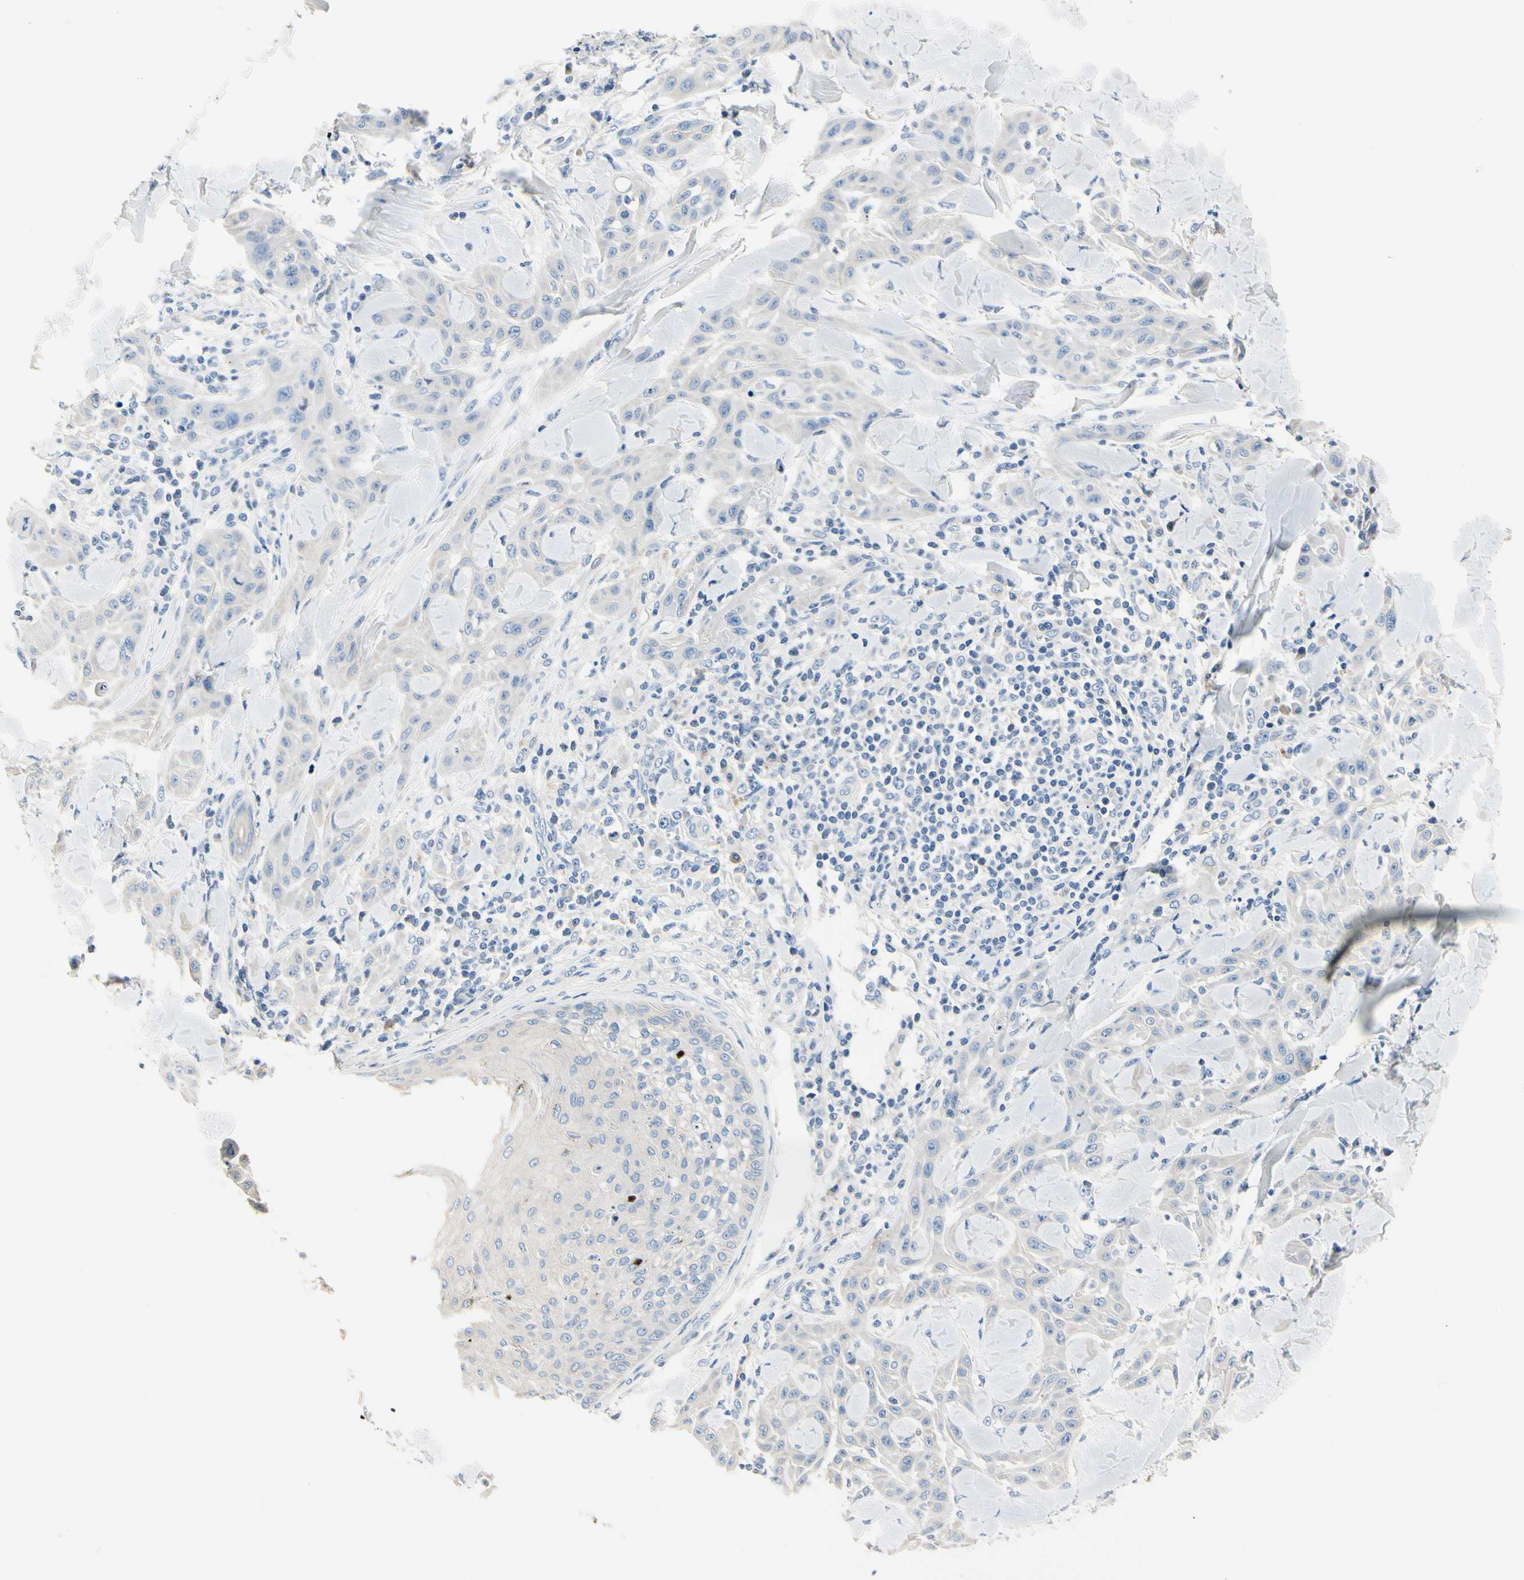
{"staining": {"intensity": "negative", "quantity": "none", "location": "none"}, "tissue": "skin cancer", "cell_type": "Tumor cells", "image_type": "cancer", "snomed": [{"axis": "morphology", "description": "Squamous cell carcinoma, NOS"}, {"axis": "topography", "description": "Skin"}], "caption": "Human squamous cell carcinoma (skin) stained for a protein using immunohistochemistry (IHC) reveals no expression in tumor cells.", "gene": "TGFBR3", "patient": {"sex": "male", "age": 24}}